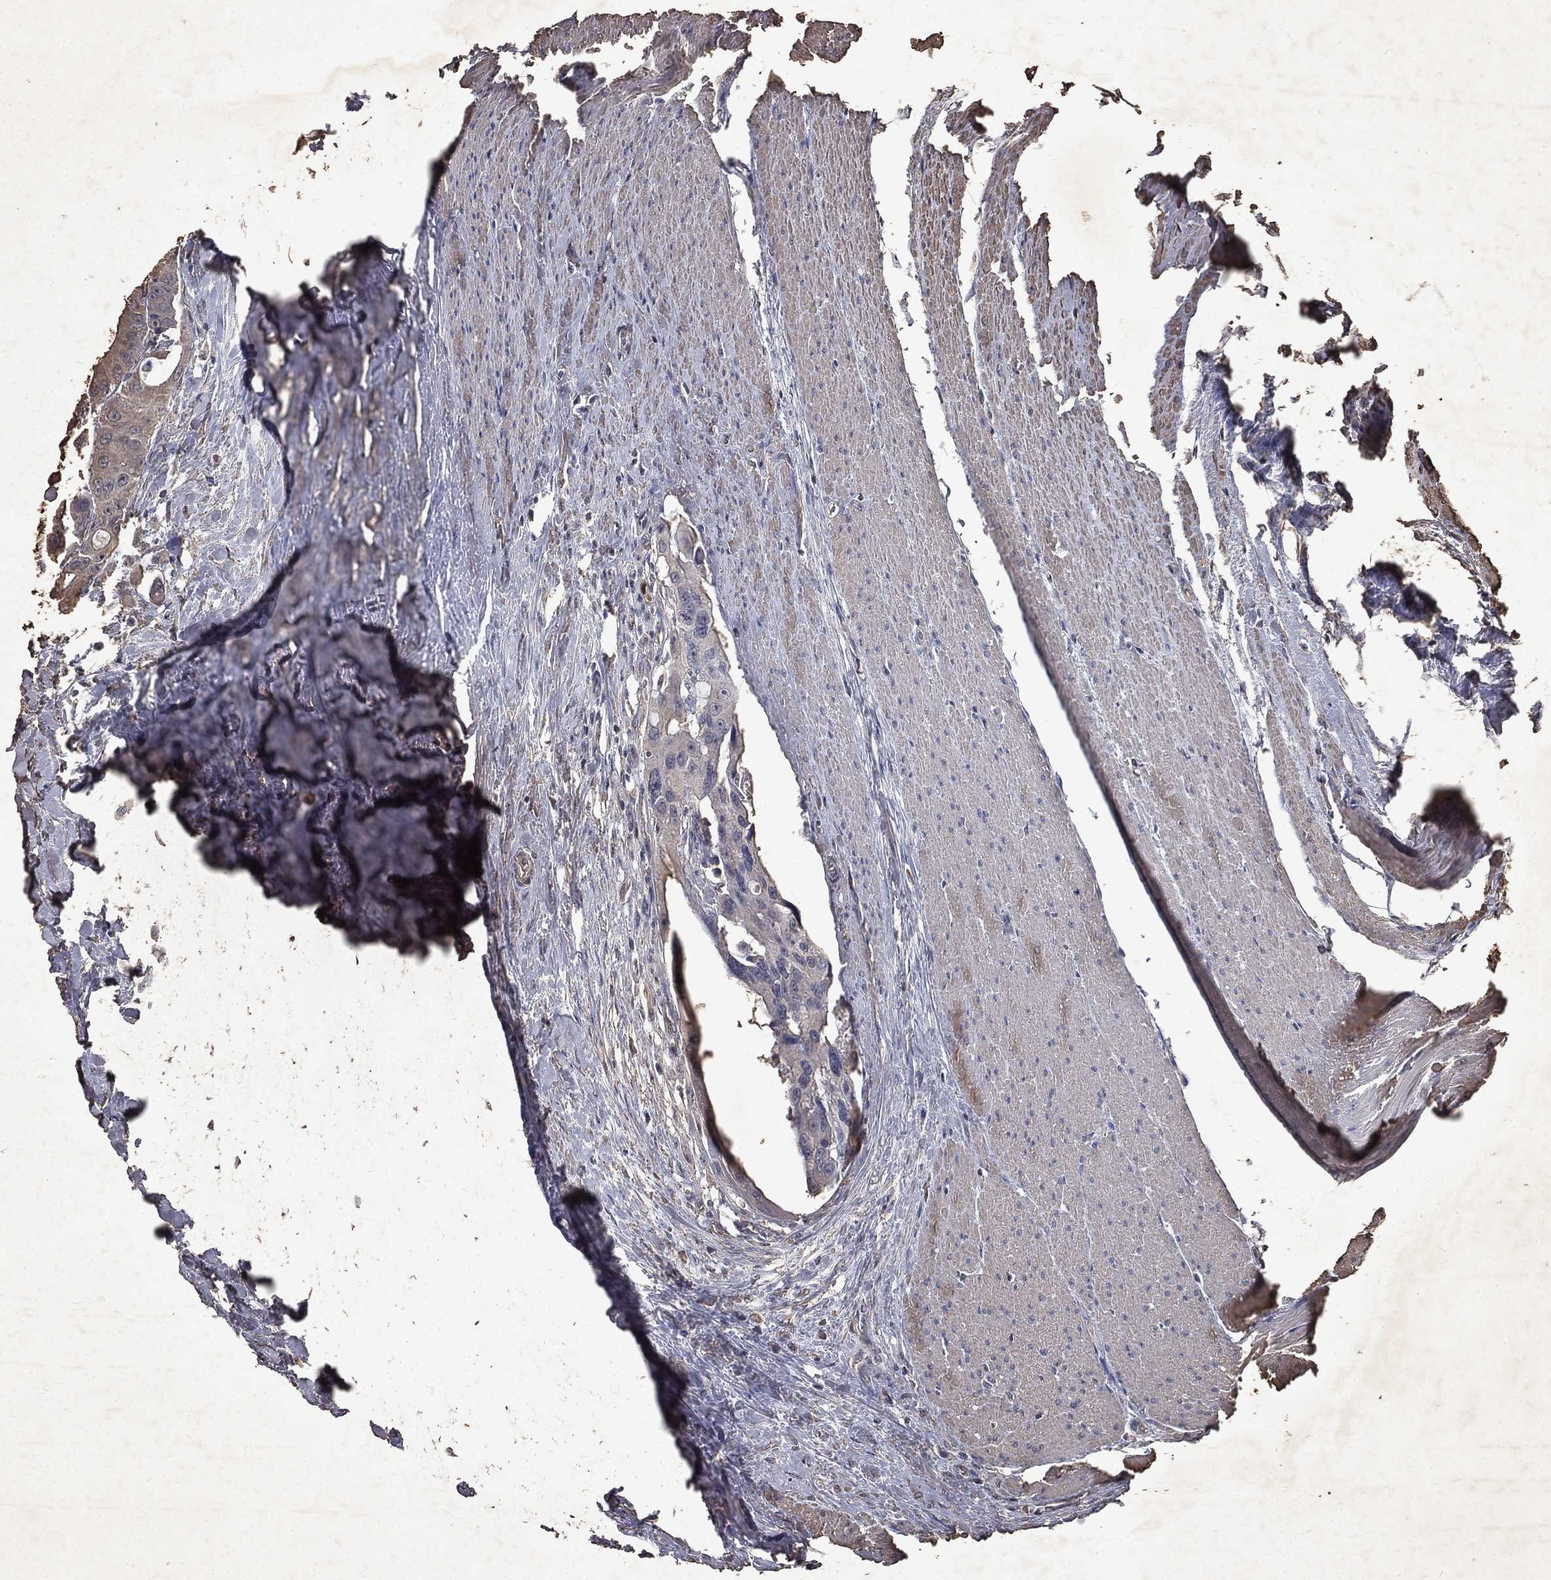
{"staining": {"intensity": "negative", "quantity": "none", "location": "none"}, "tissue": "colorectal cancer", "cell_type": "Tumor cells", "image_type": "cancer", "snomed": [{"axis": "morphology", "description": "Adenocarcinoma, NOS"}, {"axis": "topography", "description": "Rectum"}], "caption": "IHC of colorectal cancer (adenocarcinoma) reveals no positivity in tumor cells.", "gene": "SLC34A2", "patient": {"sex": "male", "age": 64}}